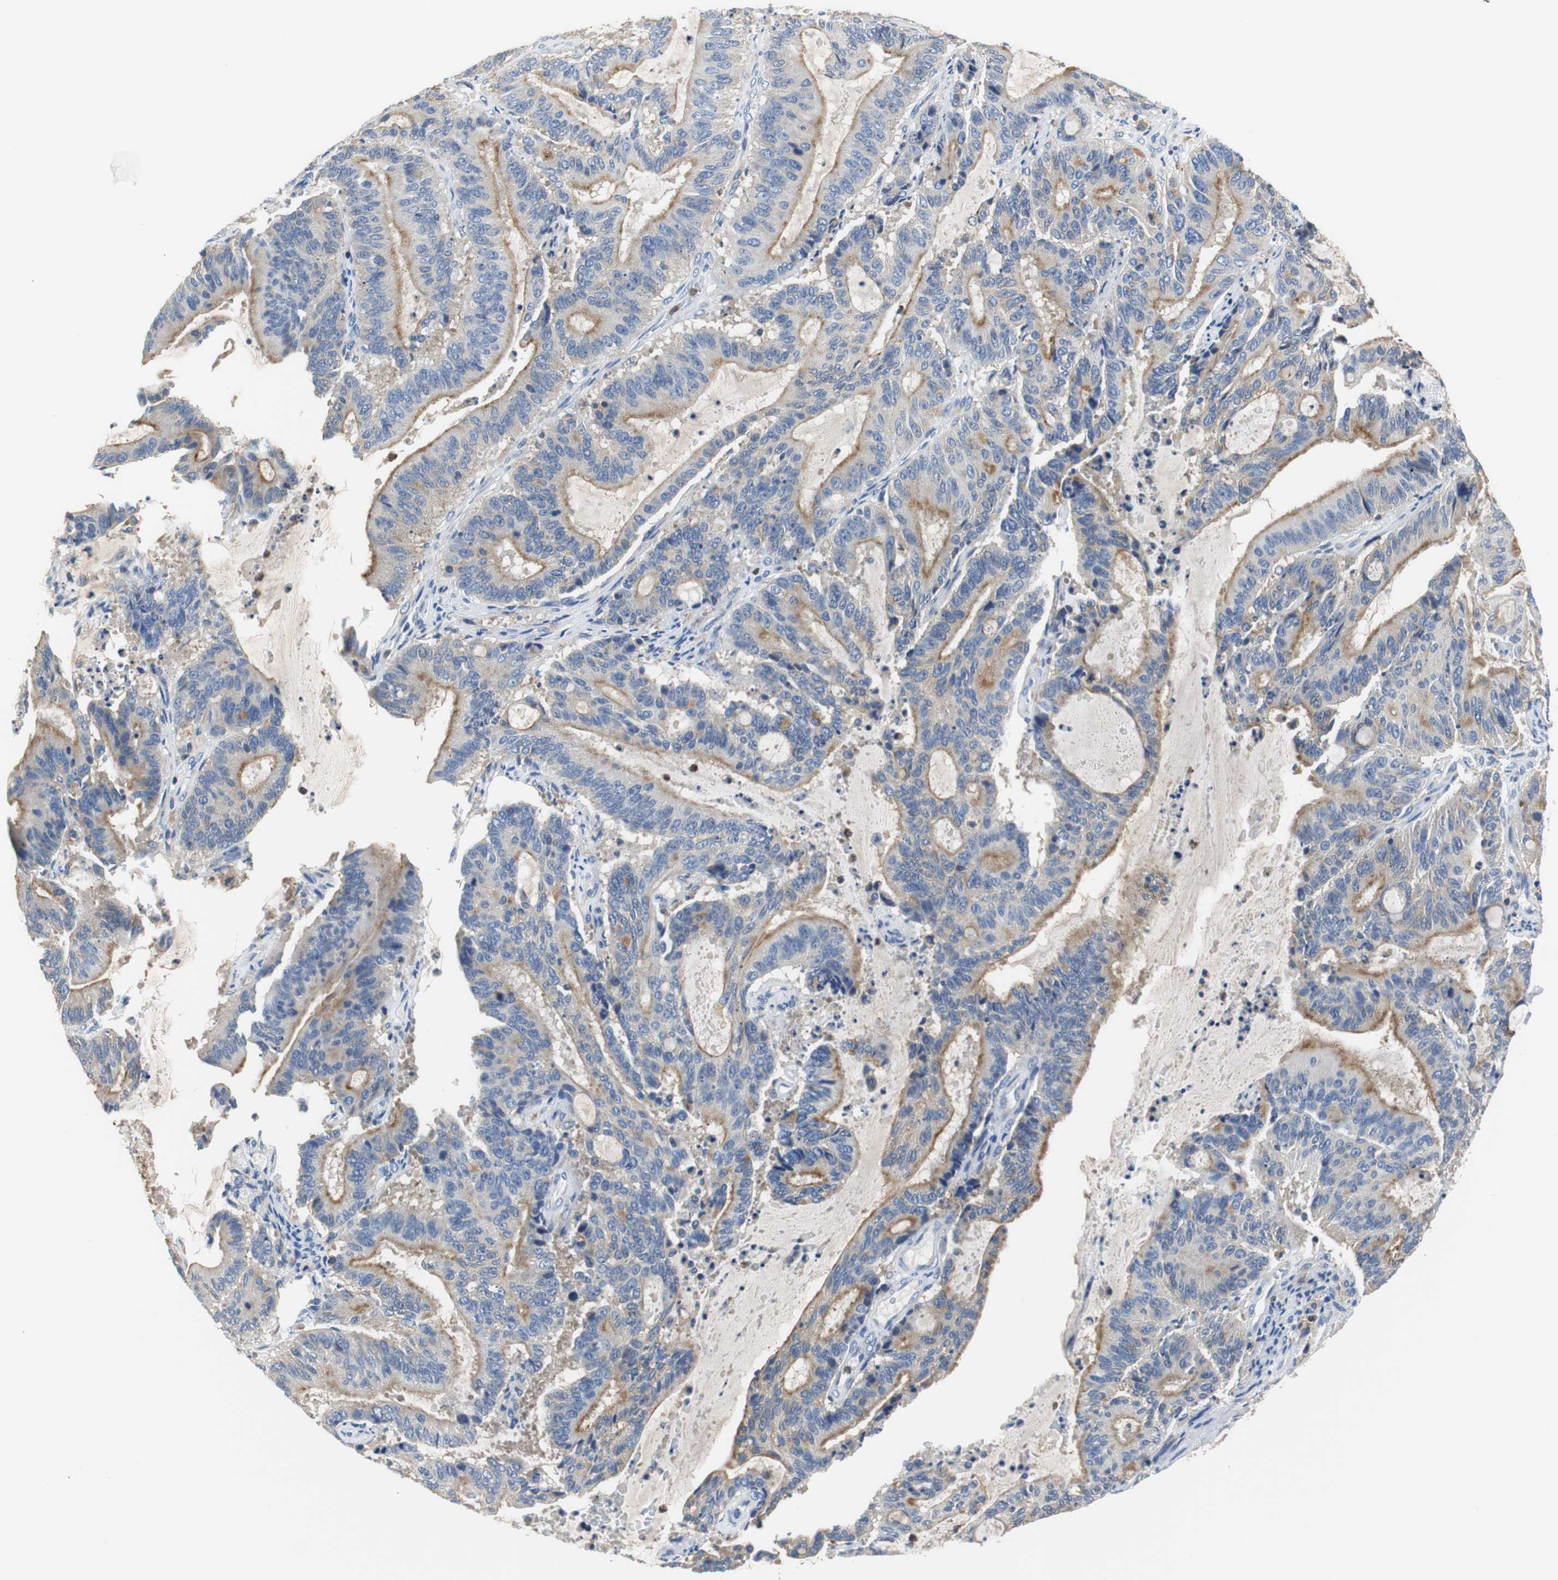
{"staining": {"intensity": "moderate", "quantity": ">75%", "location": "cytoplasmic/membranous"}, "tissue": "liver cancer", "cell_type": "Tumor cells", "image_type": "cancer", "snomed": [{"axis": "morphology", "description": "Cholangiocarcinoma"}, {"axis": "topography", "description": "Liver"}], "caption": "There is medium levels of moderate cytoplasmic/membranous positivity in tumor cells of liver cholangiocarcinoma, as demonstrated by immunohistochemical staining (brown color).", "gene": "VAMP8", "patient": {"sex": "female", "age": 73}}